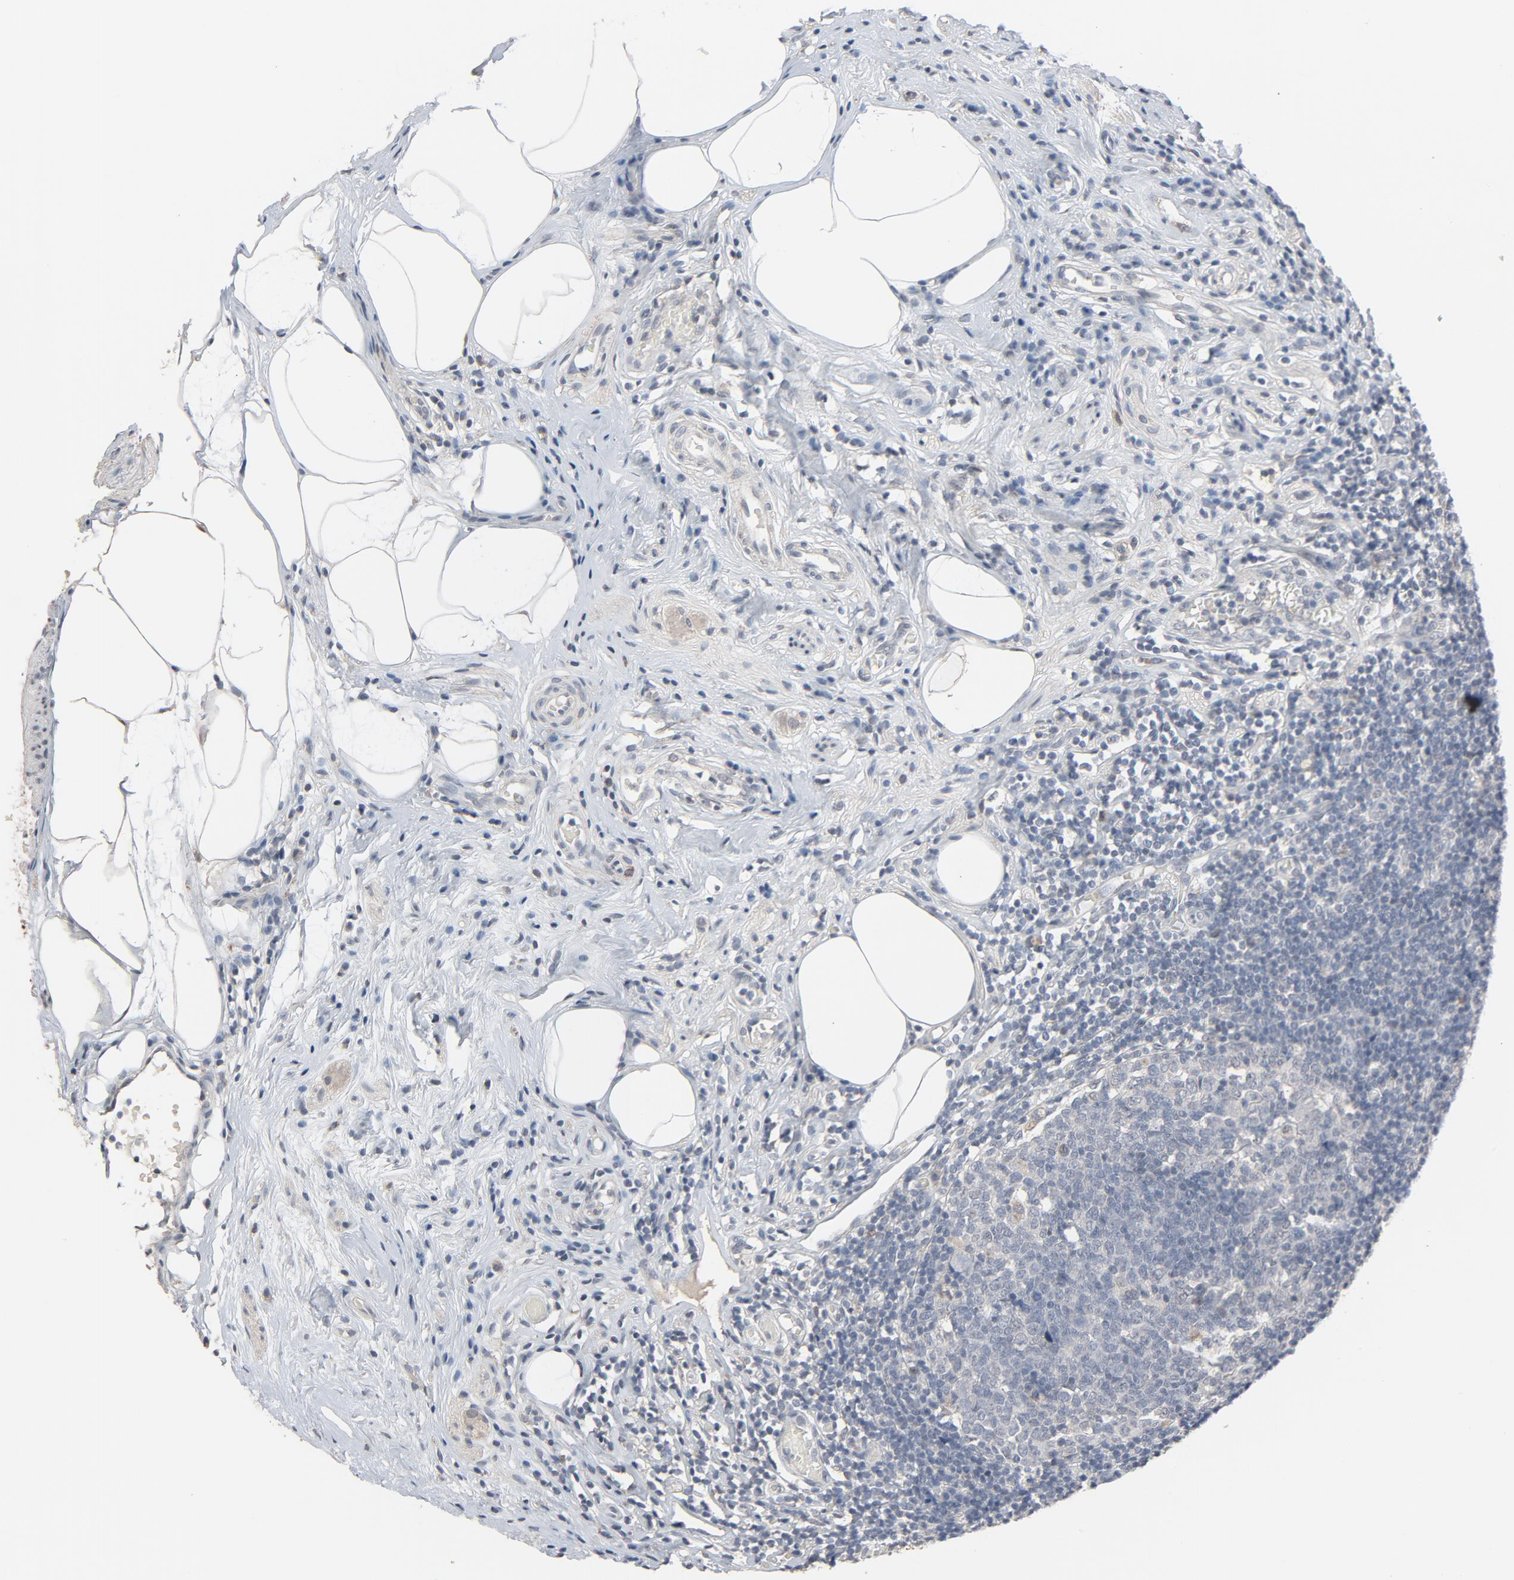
{"staining": {"intensity": "negative", "quantity": "none", "location": "none"}, "tissue": "appendix", "cell_type": "Glandular cells", "image_type": "normal", "snomed": [{"axis": "morphology", "description": "Normal tissue, NOS"}, {"axis": "topography", "description": "Appendix"}], "caption": "Immunohistochemical staining of normal appendix shows no significant staining in glandular cells. (DAB (3,3'-diaminobenzidine) IHC visualized using brightfield microscopy, high magnification).", "gene": "MT3", "patient": {"sex": "male", "age": 38}}